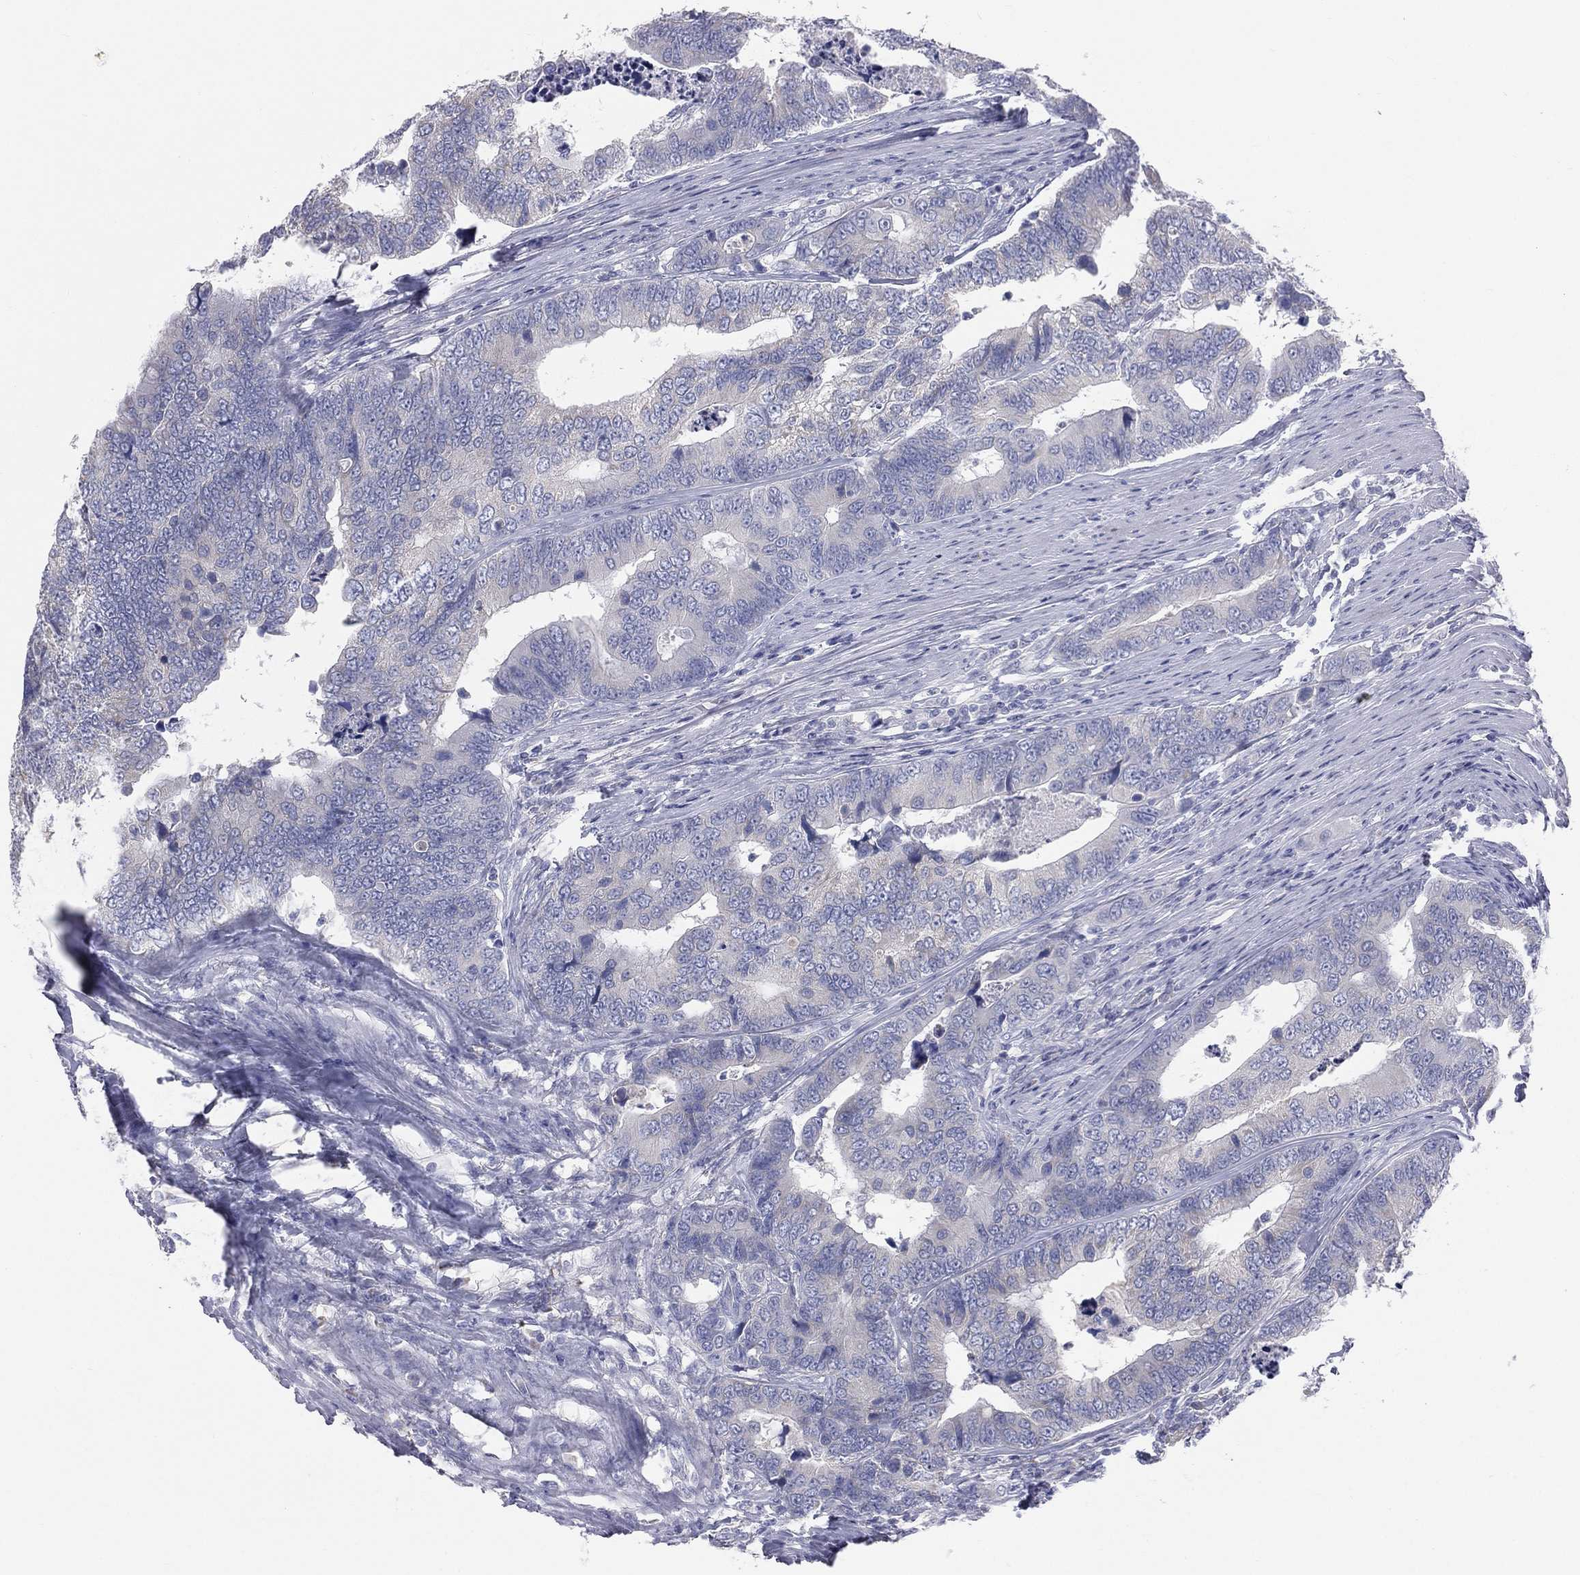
{"staining": {"intensity": "negative", "quantity": "none", "location": "none"}, "tissue": "colorectal cancer", "cell_type": "Tumor cells", "image_type": "cancer", "snomed": [{"axis": "morphology", "description": "Adenocarcinoma, NOS"}, {"axis": "topography", "description": "Colon"}], "caption": "Photomicrograph shows no significant protein positivity in tumor cells of adenocarcinoma (colorectal).", "gene": "STK31", "patient": {"sex": "female", "age": 72}}